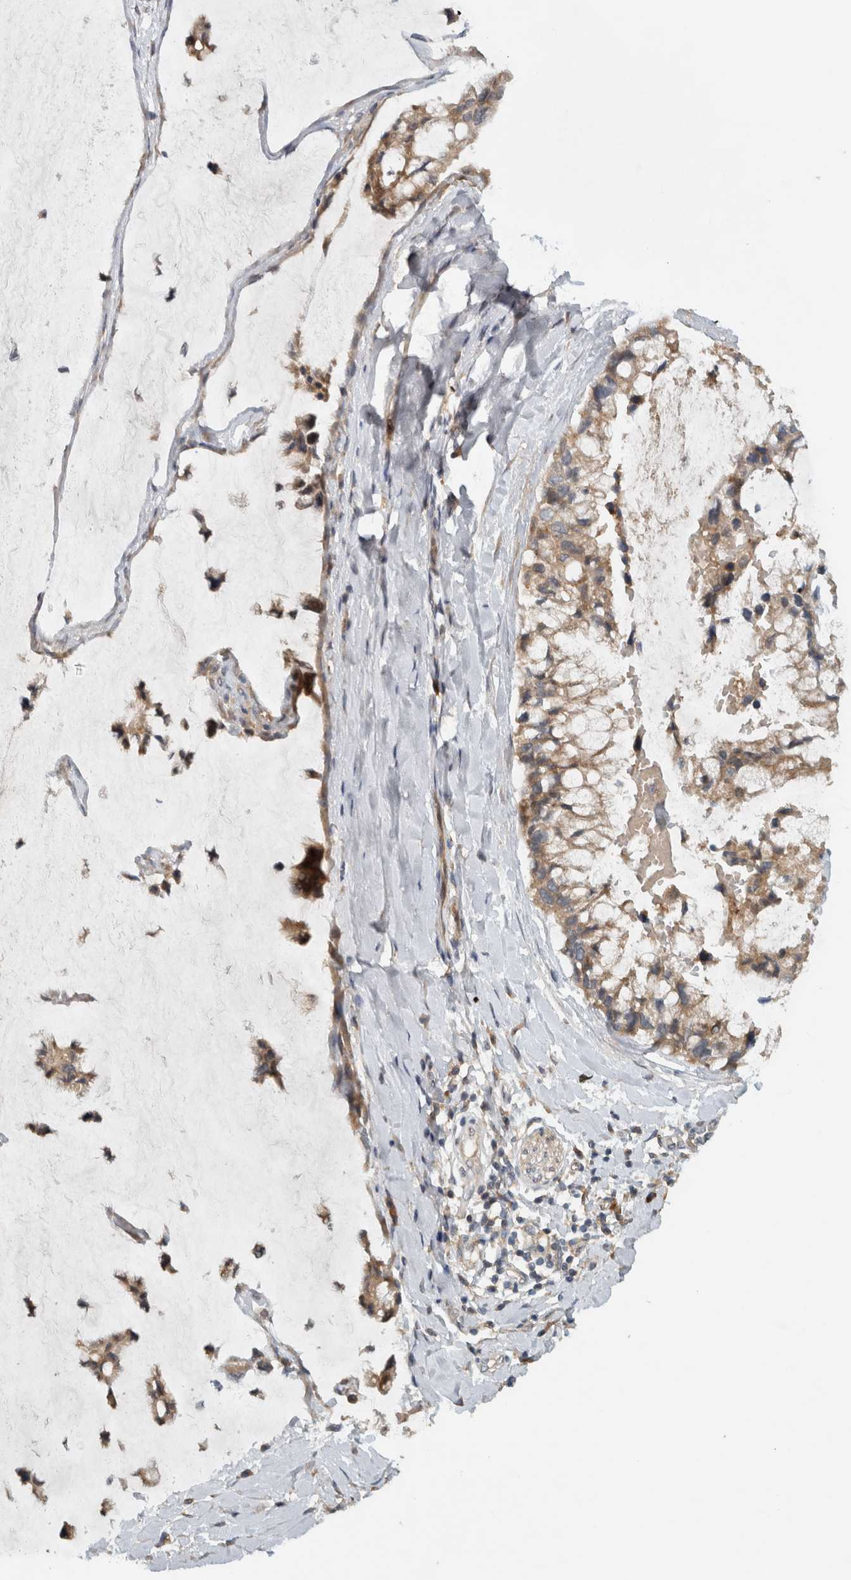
{"staining": {"intensity": "moderate", "quantity": ">75%", "location": "cytoplasmic/membranous"}, "tissue": "ovarian cancer", "cell_type": "Tumor cells", "image_type": "cancer", "snomed": [{"axis": "morphology", "description": "Cystadenocarcinoma, mucinous, NOS"}, {"axis": "topography", "description": "Ovary"}], "caption": "A histopathology image of human ovarian mucinous cystadenocarcinoma stained for a protein demonstrates moderate cytoplasmic/membranous brown staining in tumor cells. The protein is shown in brown color, while the nuclei are stained blue.", "gene": "VEPH1", "patient": {"sex": "female", "age": 39}}